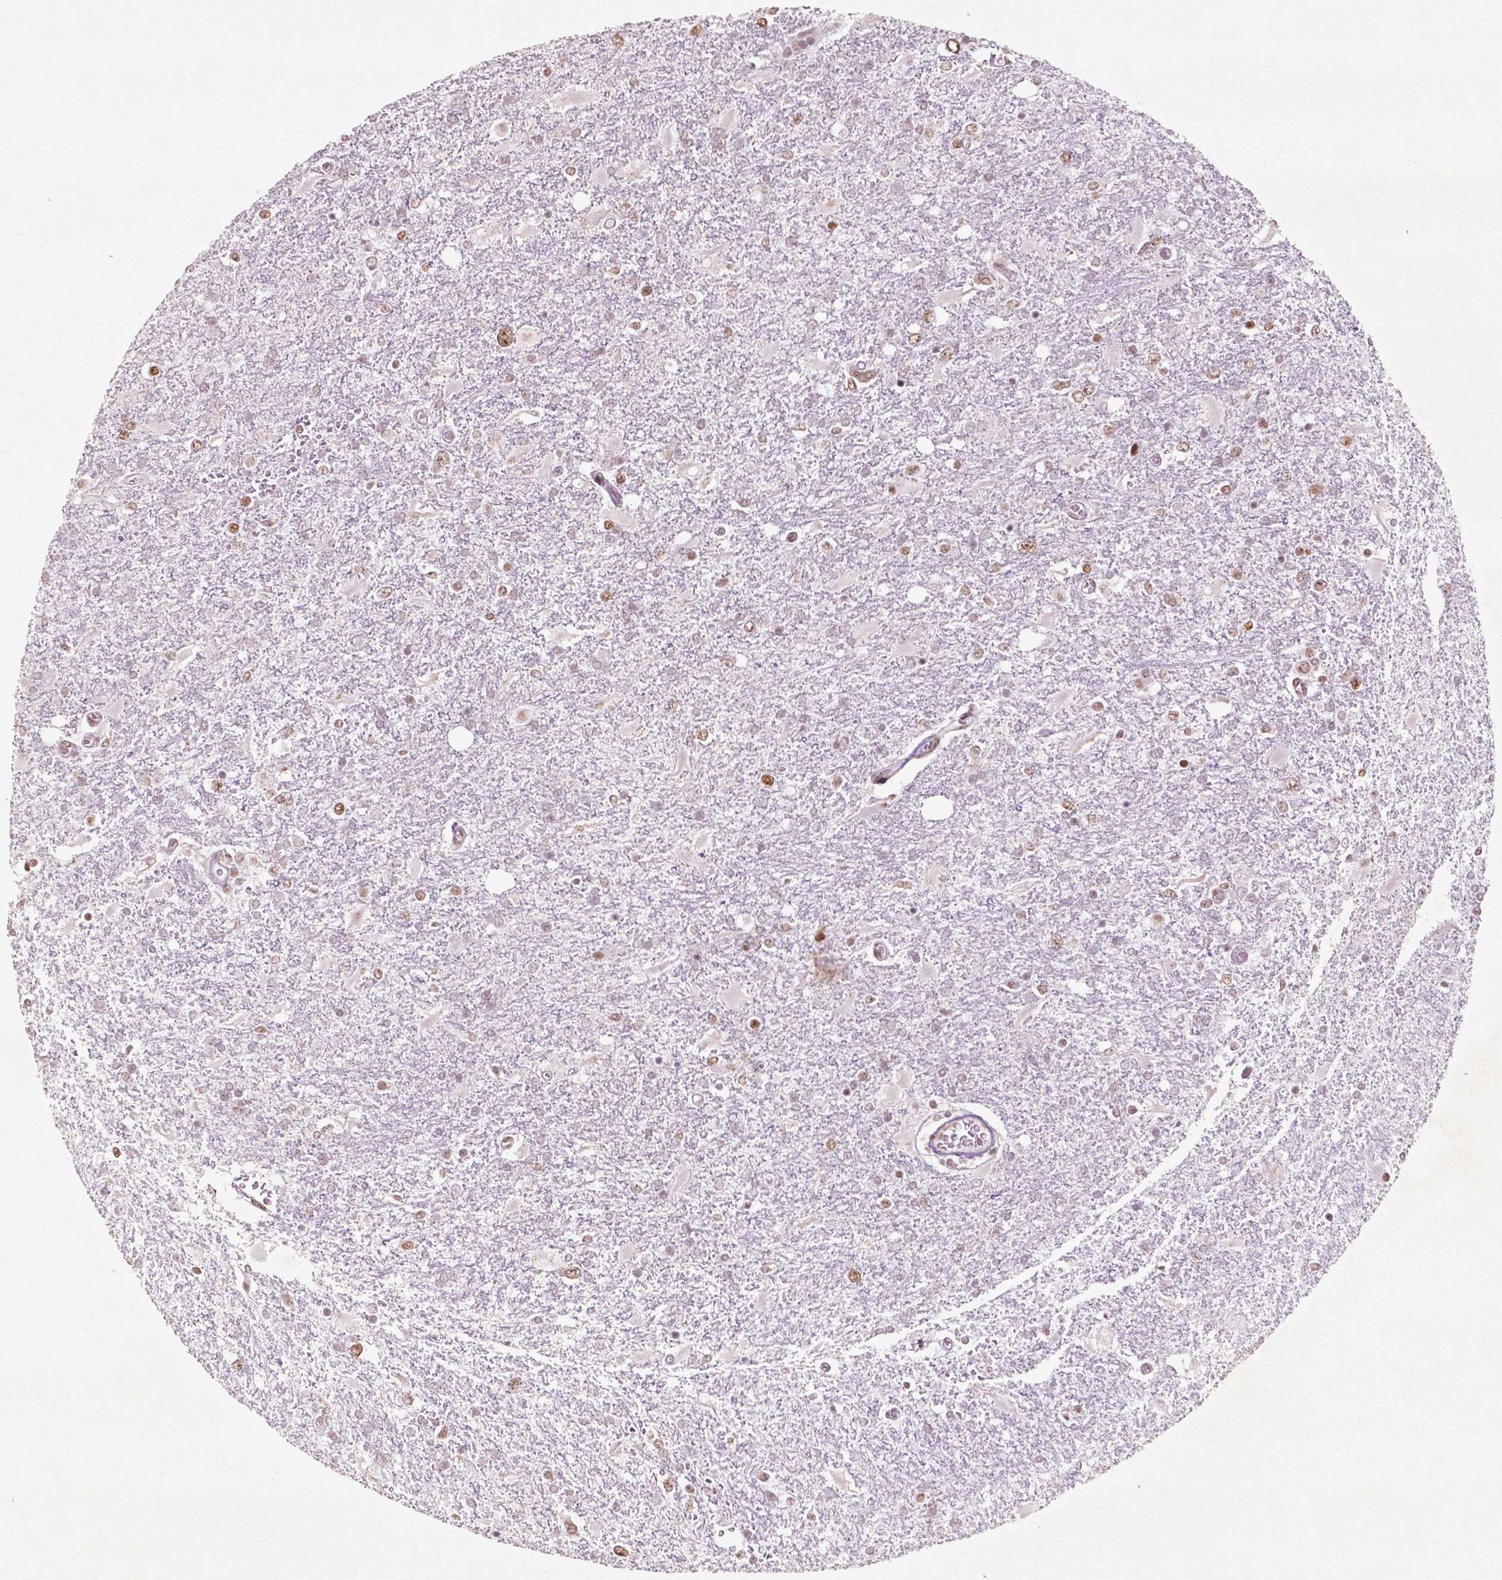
{"staining": {"intensity": "moderate", "quantity": ">75%", "location": "nuclear"}, "tissue": "glioma", "cell_type": "Tumor cells", "image_type": "cancer", "snomed": [{"axis": "morphology", "description": "Glioma, malignant, High grade"}, {"axis": "topography", "description": "Cerebral cortex"}], "caption": "Moderate nuclear staining for a protein is seen in about >75% of tumor cells of malignant glioma (high-grade) using IHC.", "gene": "HMG20B", "patient": {"sex": "male", "age": 79}}